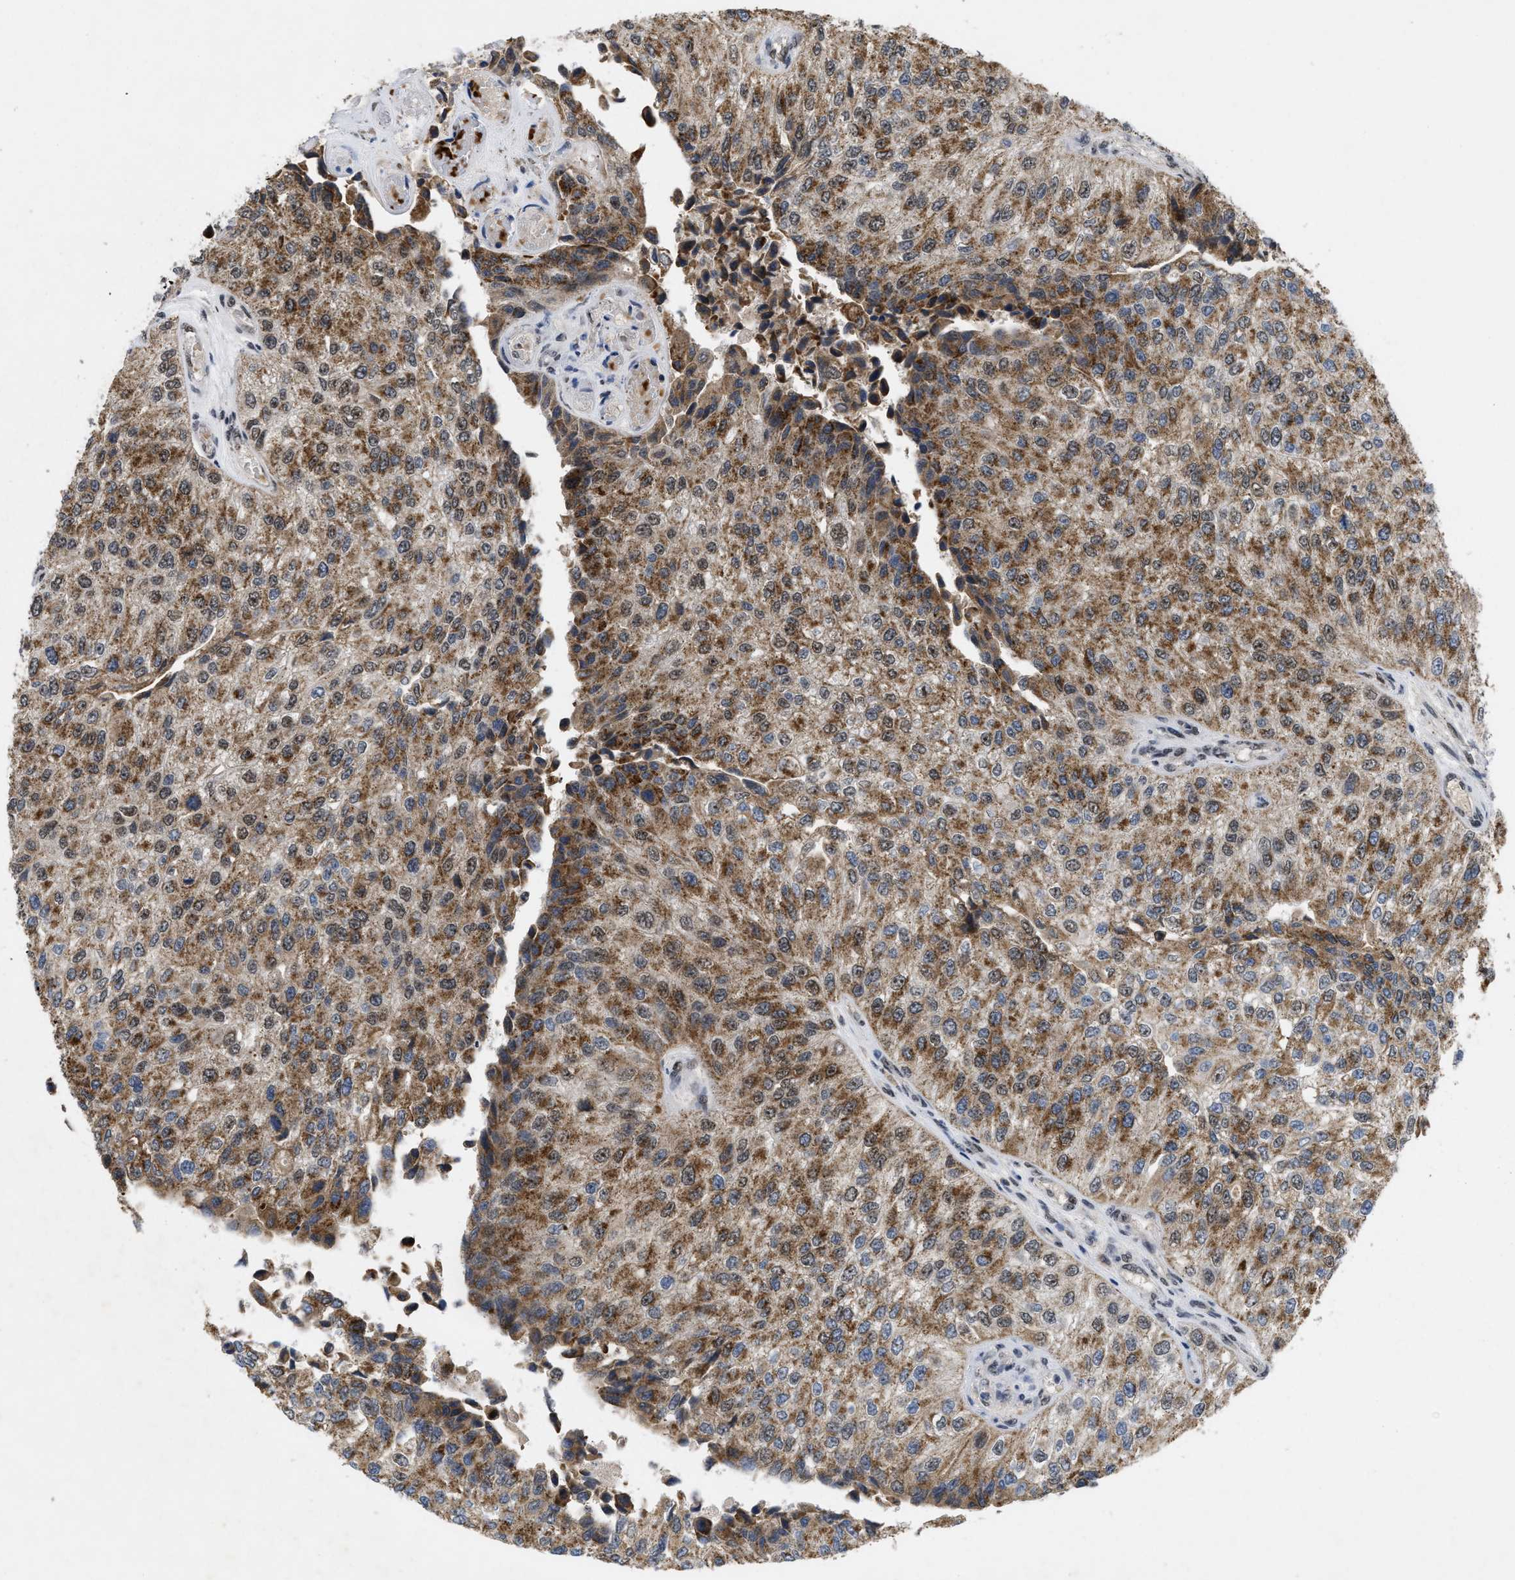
{"staining": {"intensity": "moderate", "quantity": ">75%", "location": "cytoplasmic/membranous"}, "tissue": "urothelial cancer", "cell_type": "Tumor cells", "image_type": "cancer", "snomed": [{"axis": "morphology", "description": "Urothelial carcinoma, High grade"}, {"axis": "topography", "description": "Kidney"}, {"axis": "topography", "description": "Urinary bladder"}], "caption": "Moderate cytoplasmic/membranous positivity for a protein is present in approximately >75% of tumor cells of urothelial cancer using IHC.", "gene": "ZNF346", "patient": {"sex": "male", "age": 77}}